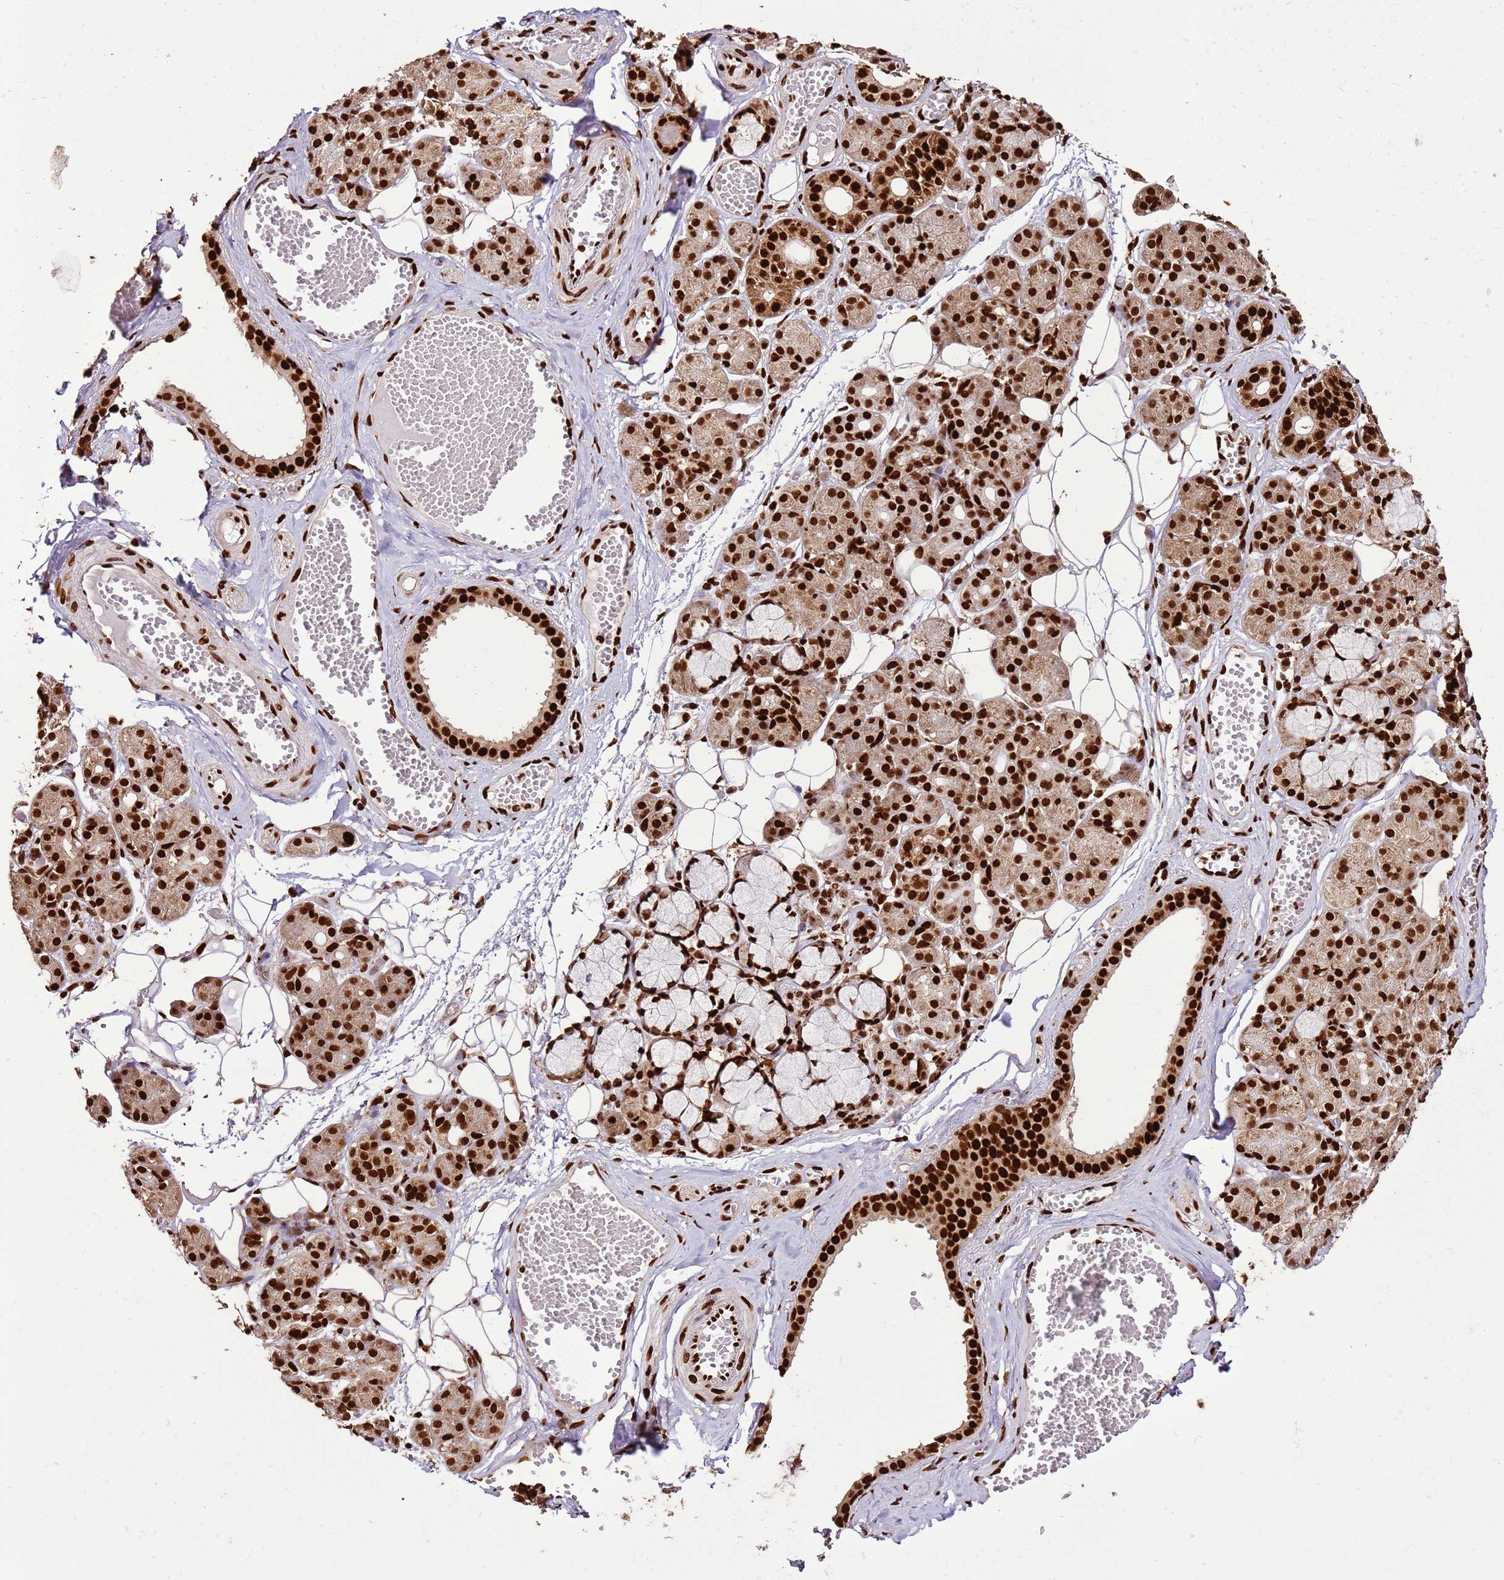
{"staining": {"intensity": "strong", "quantity": ">75%", "location": "nuclear"}, "tissue": "salivary gland", "cell_type": "Glandular cells", "image_type": "normal", "snomed": [{"axis": "morphology", "description": "Normal tissue, NOS"}, {"axis": "topography", "description": "Salivary gland"}], "caption": "Brown immunohistochemical staining in normal human salivary gland shows strong nuclear positivity in approximately >75% of glandular cells.", "gene": "HNRNPAB", "patient": {"sex": "male", "age": 63}}